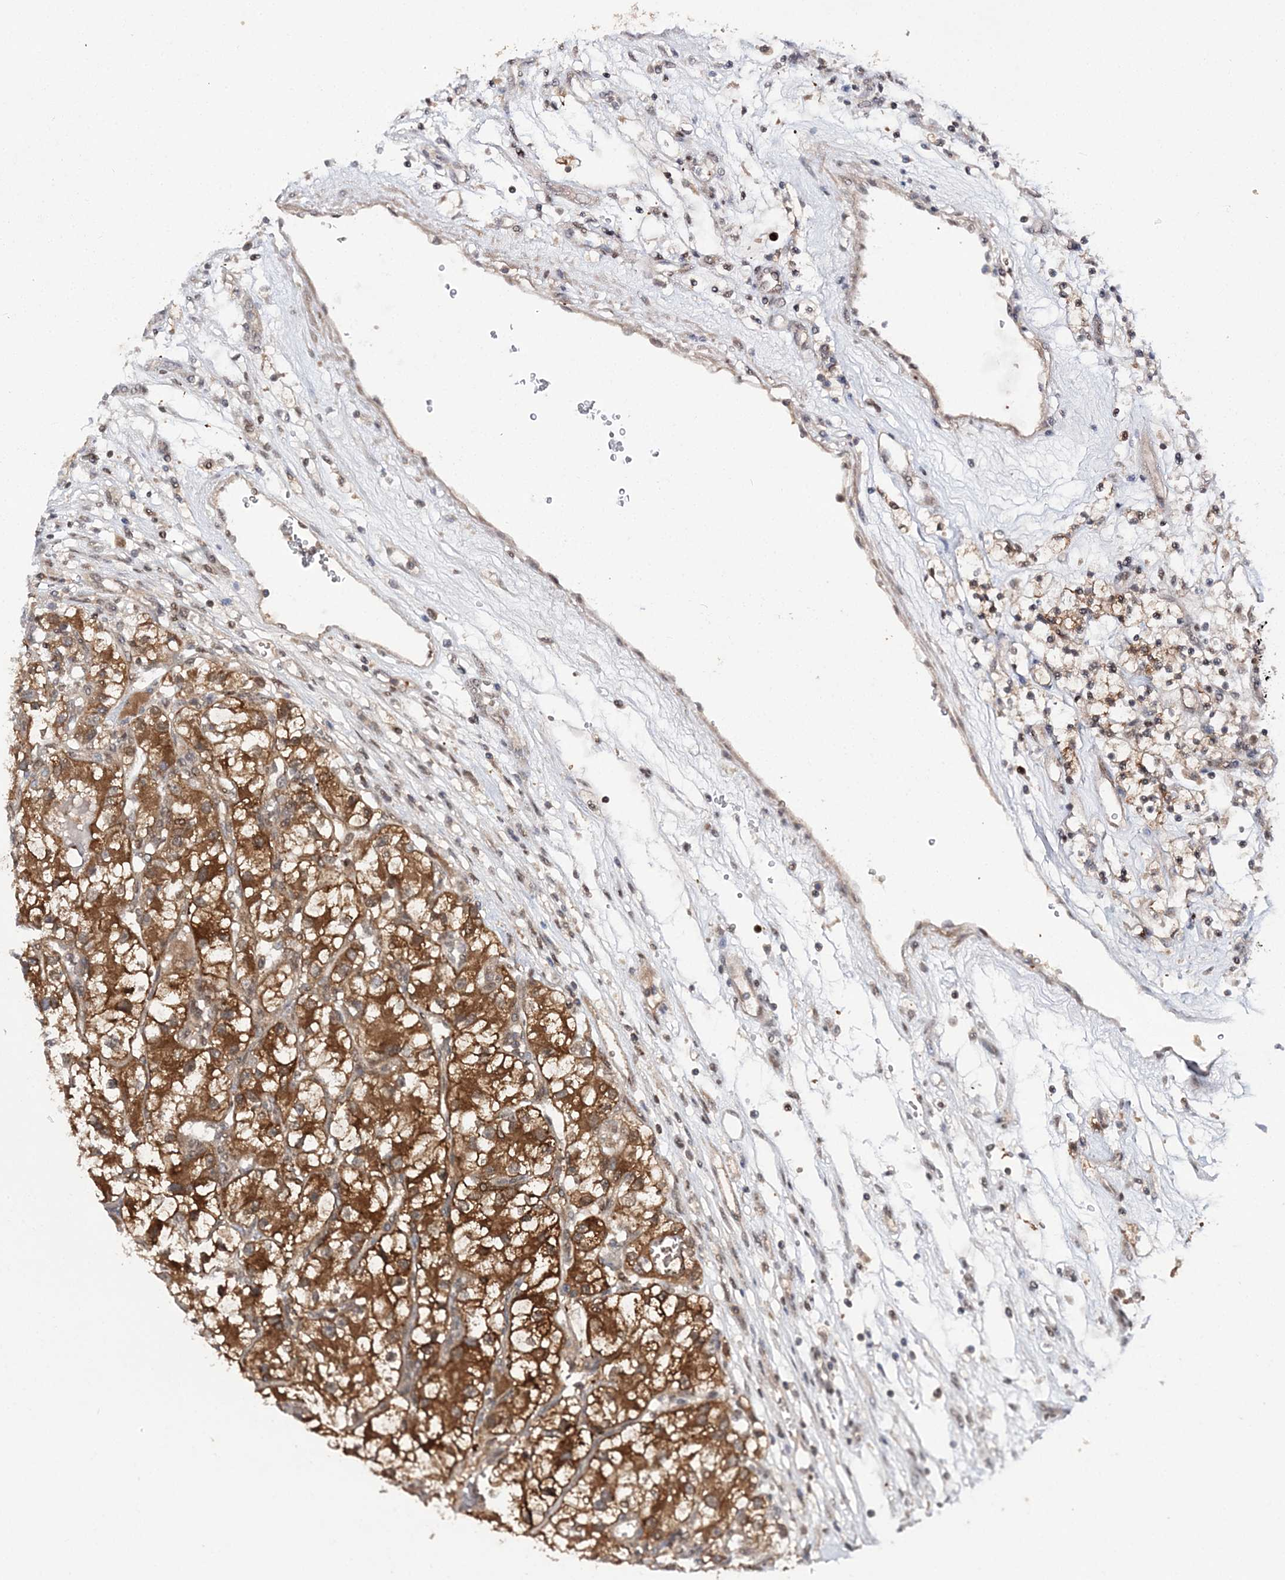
{"staining": {"intensity": "strong", "quantity": ">75%", "location": "cytoplasmic/membranous"}, "tissue": "renal cancer", "cell_type": "Tumor cells", "image_type": "cancer", "snomed": [{"axis": "morphology", "description": "Adenocarcinoma, NOS"}, {"axis": "topography", "description": "Kidney"}], "caption": "High-power microscopy captured an immunohistochemistry (IHC) image of renal cancer, revealing strong cytoplasmic/membranous expression in approximately >75% of tumor cells. (DAB IHC with brightfield microscopy, high magnification).", "gene": "NIF3L1", "patient": {"sex": "female", "age": 57}}